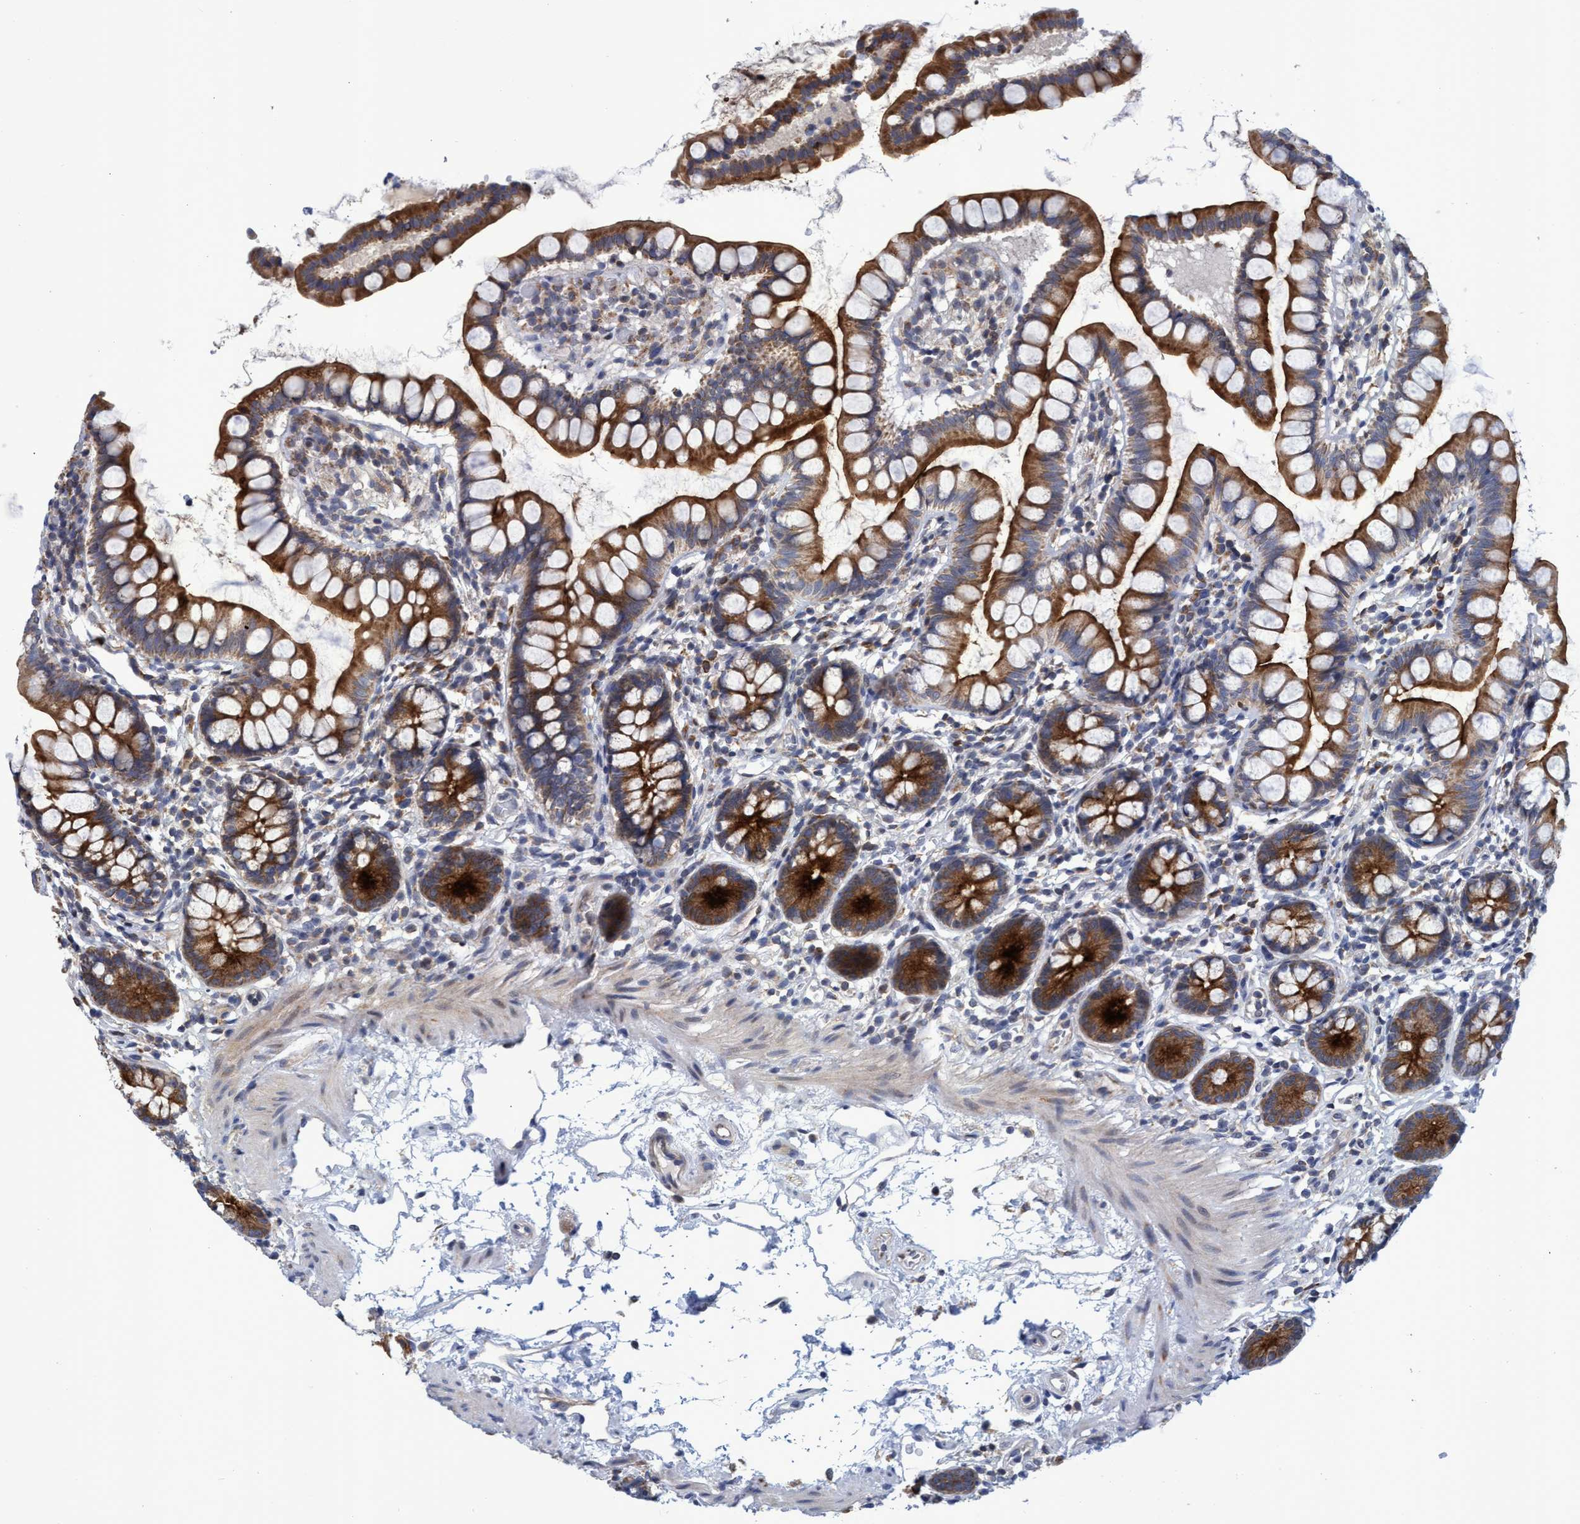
{"staining": {"intensity": "strong", "quantity": ">75%", "location": "cytoplasmic/membranous"}, "tissue": "small intestine", "cell_type": "Glandular cells", "image_type": "normal", "snomed": [{"axis": "morphology", "description": "Normal tissue, NOS"}, {"axis": "topography", "description": "Small intestine"}], "caption": "This histopathology image demonstrates IHC staining of unremarkable human small intestine, with high strong cytoplasmic/membranous staining in about >75% of glandular cells.", "gene": "NAT16", "patient": {"sex": "female", "age": 84}}